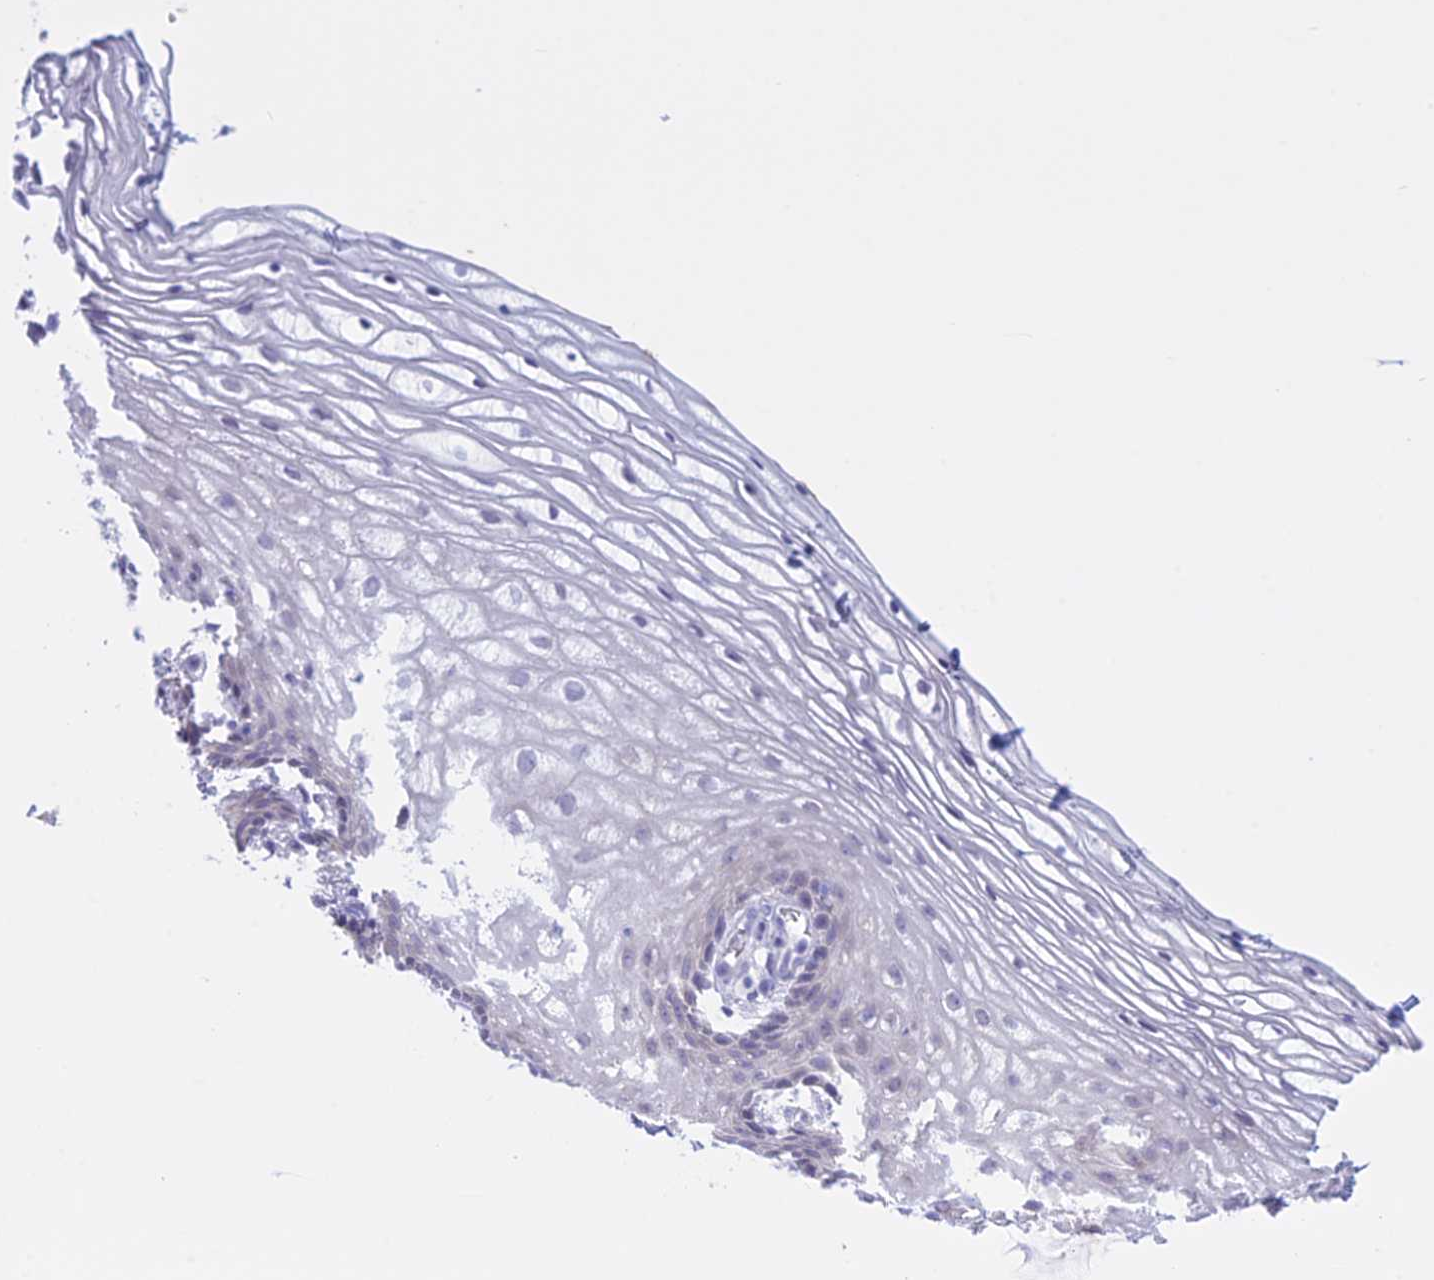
{"staining": {"intensity": "negative", "quantity": "none", "location": "none"}, "tissue": "vagina", "cell_type": "Squamous epithelial cells", "image_type": "normal", "snomed": [{"axis": "morphology", "description": "Normal tissue, NOS"}, {"axis": "topography", "description": "Vagina"}], "caption": "The photomicrograph shows no staining of squamous epithelial cells in normal vagina.", "gene": "LHFPL2", "patient": {"sex": "female", "age": 60}}